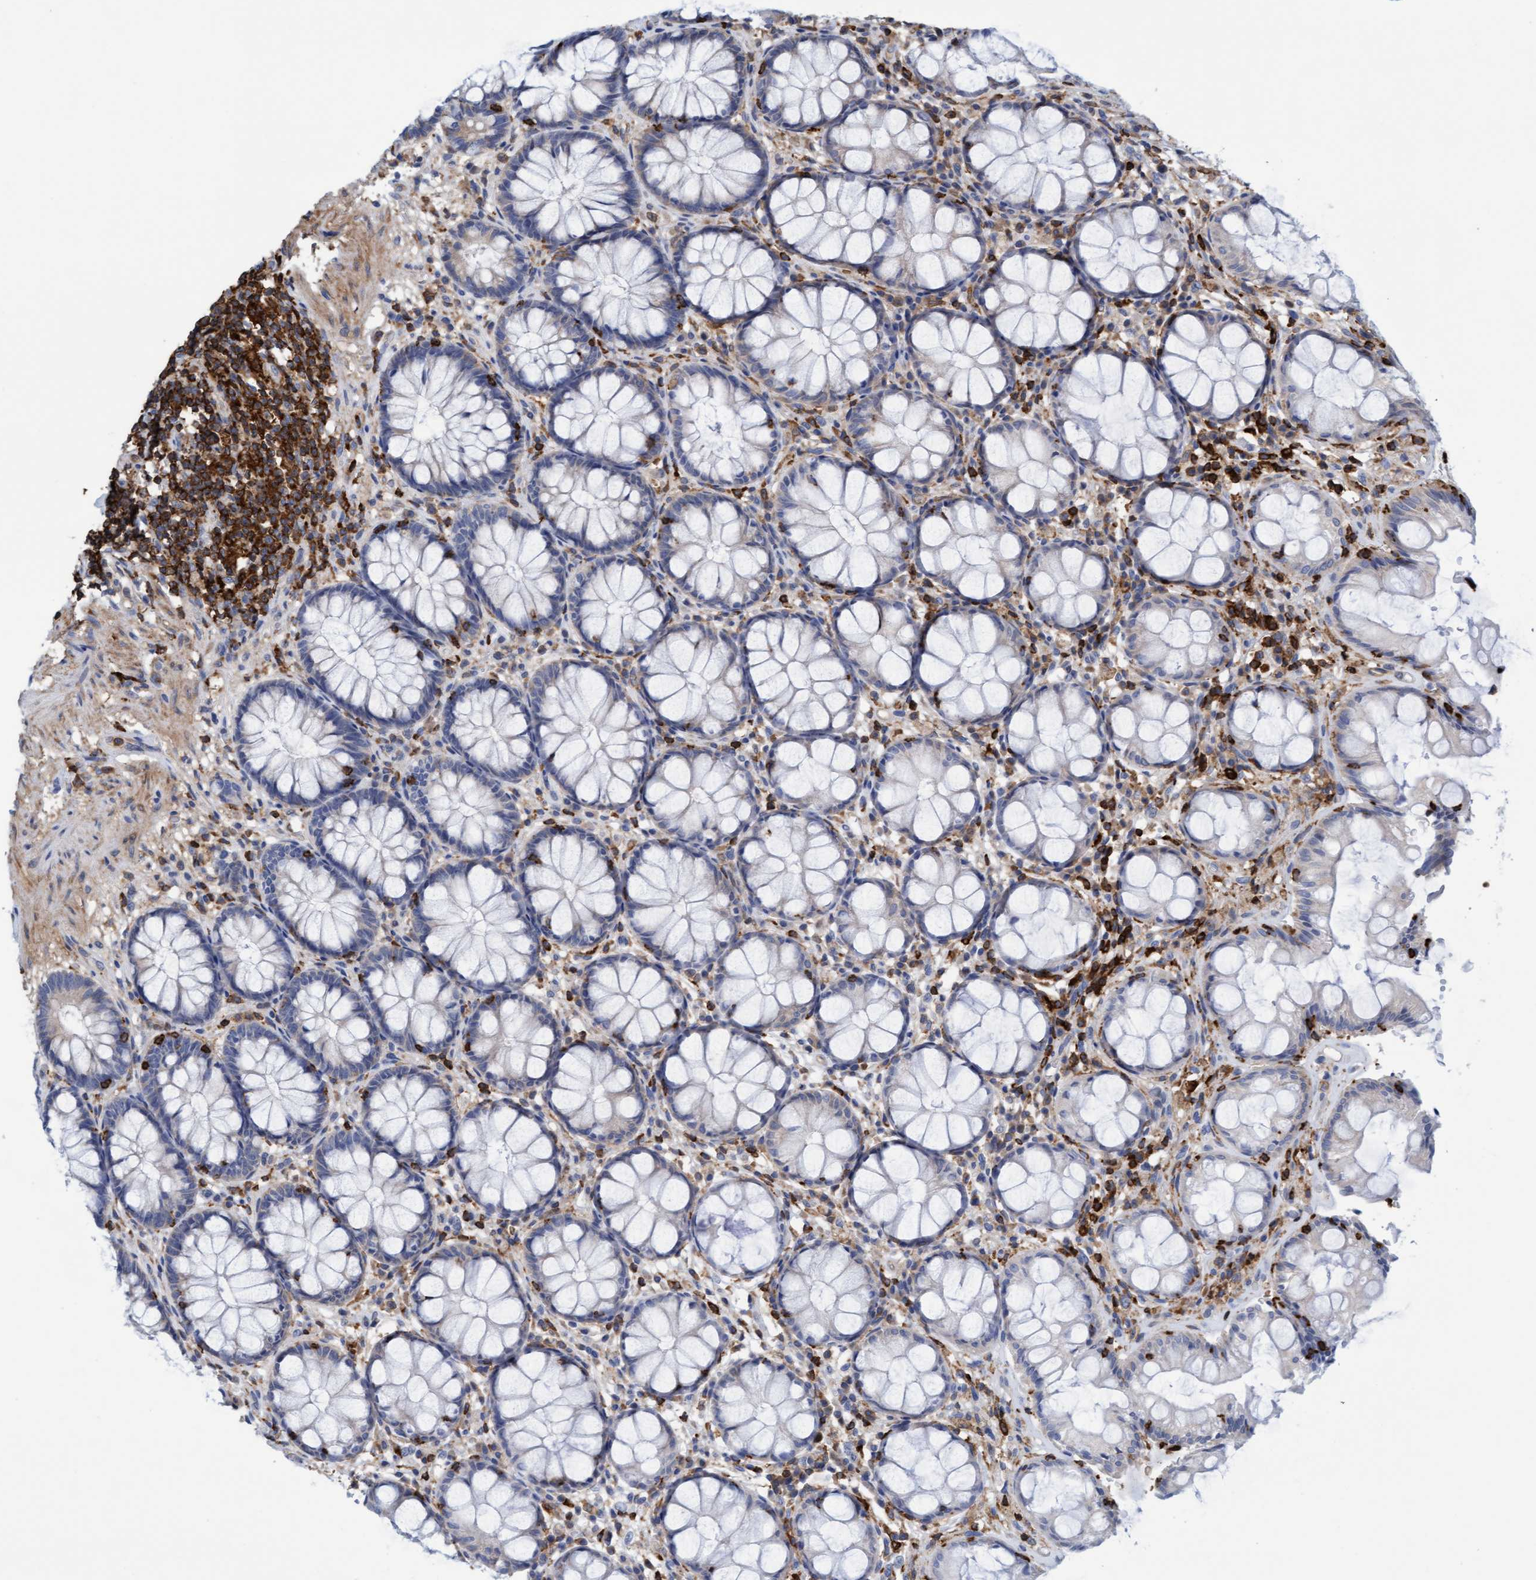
{"staining": {"intensity": "negative", "quantity": "none", "location": "none"}, "tissue": "rectum", "cell_type": "Glandular cells", "image_type": "normal", "snomed": [{"axis": "morphology", "description": "Normal tissue, NOS"}, {"axis": "topography", "description": "Rectum"}], "caption": "Unremarkable rectum was stained to show a protein in brown. There is no significant positivity in glandular cells. The staining was performed using DAB to visualize the protein expression in brown, while the nuclei were stained in blue with hematoxylin (Magnification: 20x).", "gene": "FNBP1", "patient": {"sex": "male", "age": 64}}